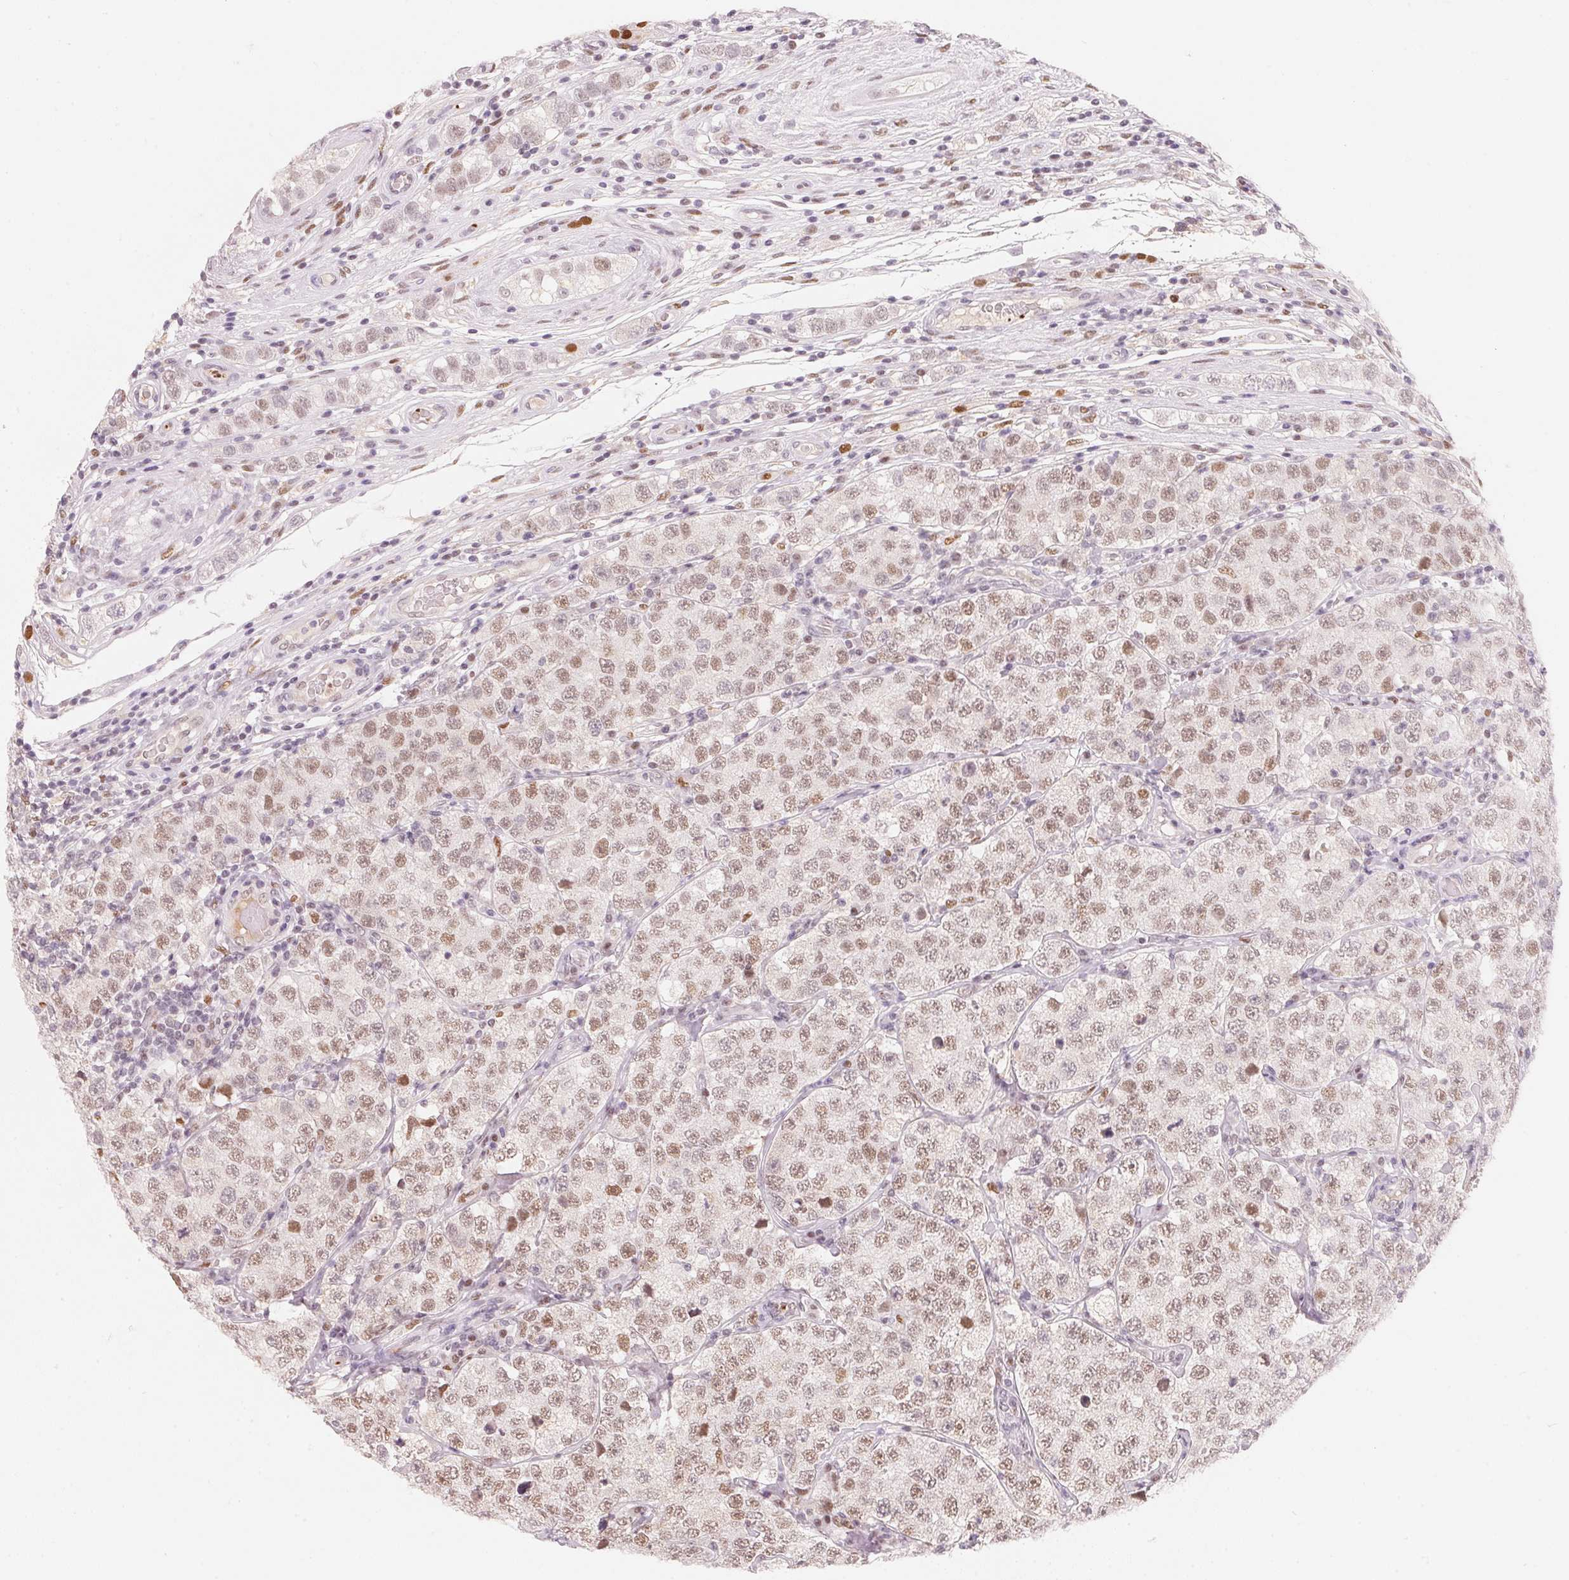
{"staining": {"intensity": "weak", "quantity": ">75%", "location": "nuclear"}, "tissue": "testis cancer", "cell_type": "Tumor cells", "image_type": "cancer", "snomed": [{"axis": "morphology", "description": "Seminoma, NOS"}, {"axis": "topography", "description": "Testis"}], "caption": "DAB (3,3'-diaminobenzidine) immunohistochemical staining of human testis cancer (seminoma) demonstrates weak nuclear protein expression in approximately >75% of tumor cells.", "gene": "ARHGAP22", "patient": {"sex": "male", "age": 34}}